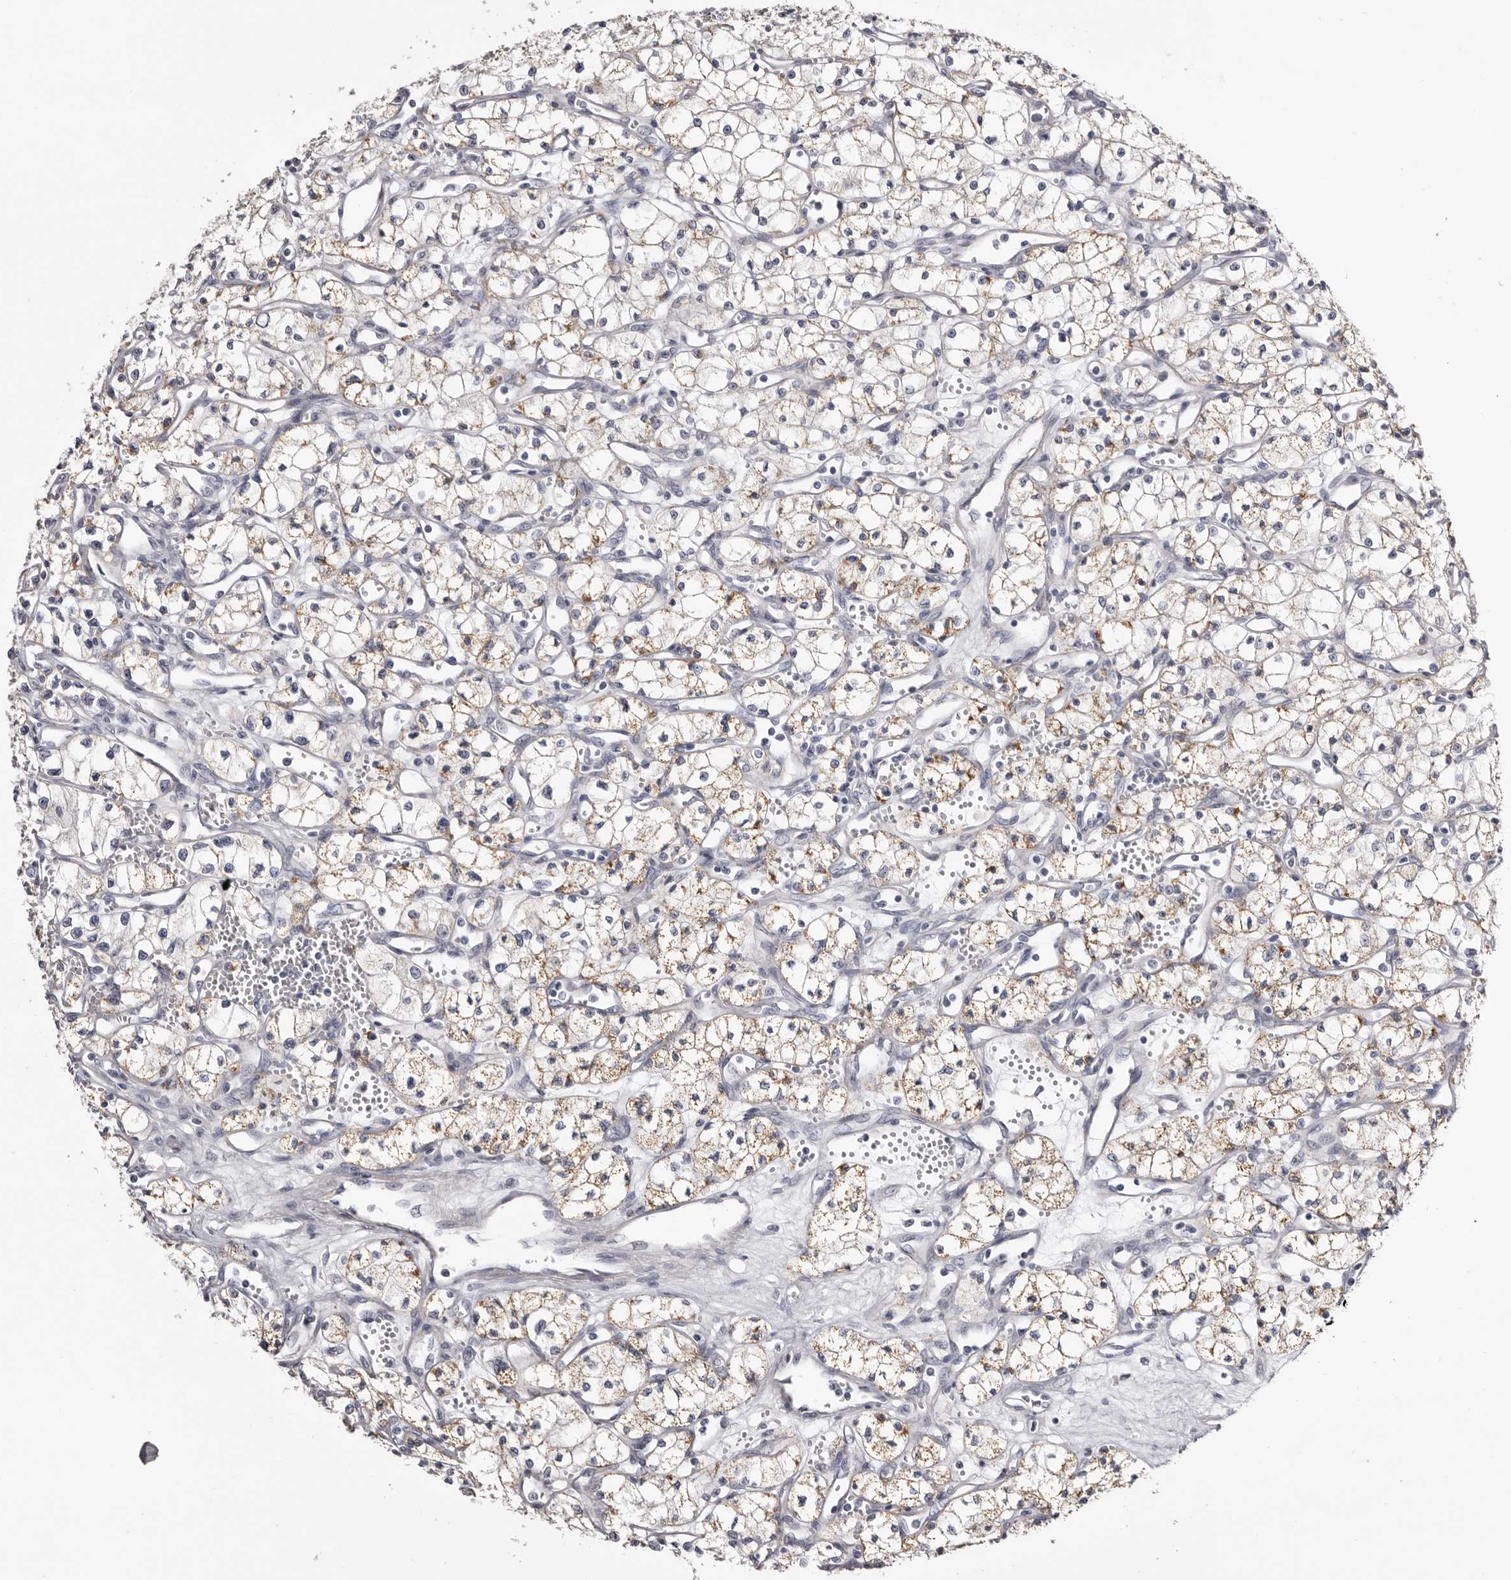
{"staining": {"intensity": "moderate", "quantity": "25%-75%", "location": "cytoplasmic/membranous"}, "tissue": "renal cancer", "cell_type": "Tumor cells", "image_type": "cancer", "snomed": [{"axis": "morphology", "description": "Adenocarcinoma, NOS"}, {"axis": "topography", "description": "Kidney"}], "caption": "This micrograph demonstrates immunohistochemistry (IHC) staining of human renal cancer, with medium moderate cytoplasmic/membranous positivity in approximately 25%-75% of tumor cells.", "gene": "CASQ1", "patient": {"sex": "male", "age": 59}}